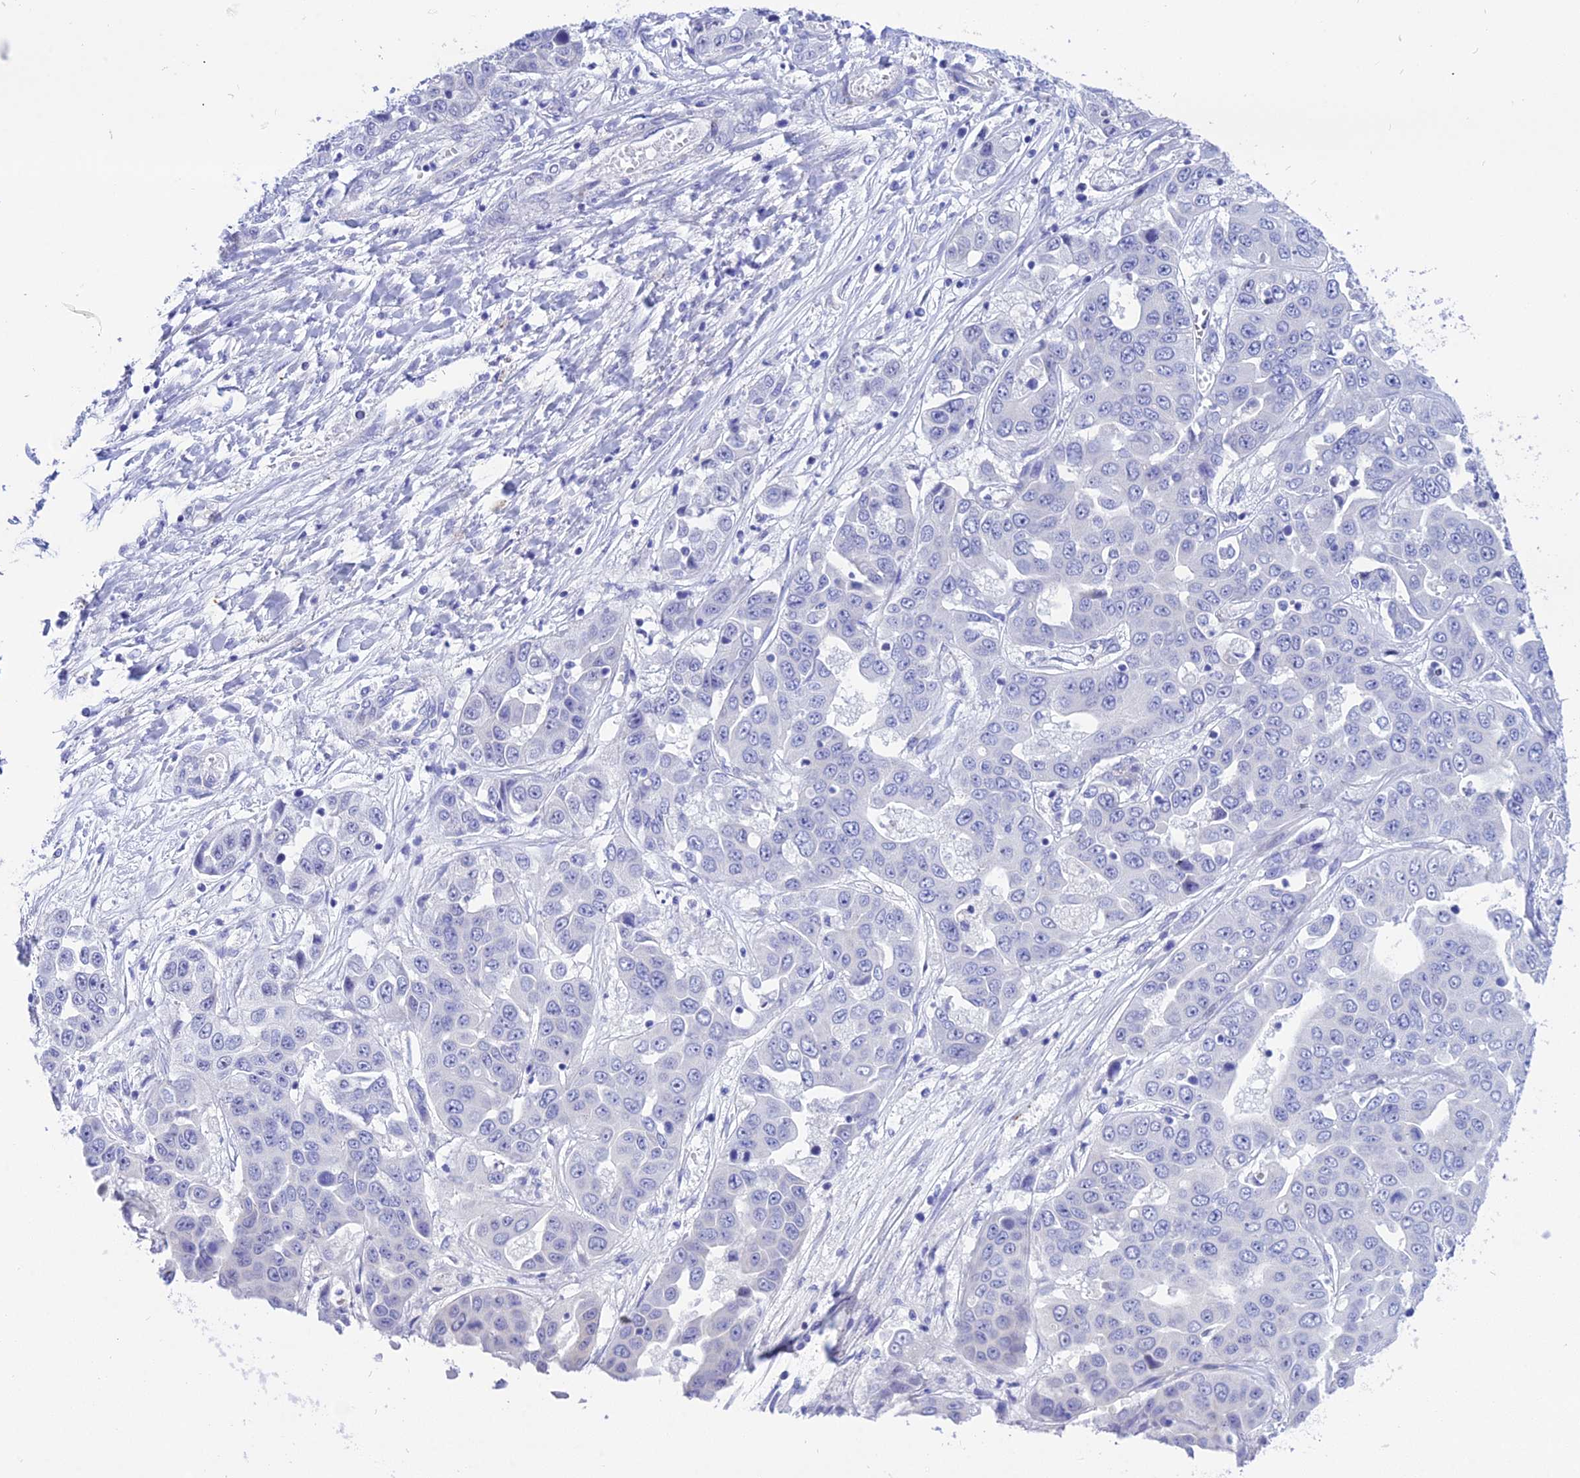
{"staining": {"intensity": "negative", "quantity": "none", "location": "none"}, "tissue": "liver cancer", "cell_type": "Tumor cells", "image_type": "cancer", "snomed": [{"axis": "morphology", "description": "Cholangiocarcinoma"}, {"axis": "topography", "description": "Liver"}], "caption": "A photomicrograph of liver cholangiocarcinoma stained for a protein demonstrates no brown staining in tumor cells.", "gene": "DEFB107A", "patient": {"sex": "female", "age": 52}}